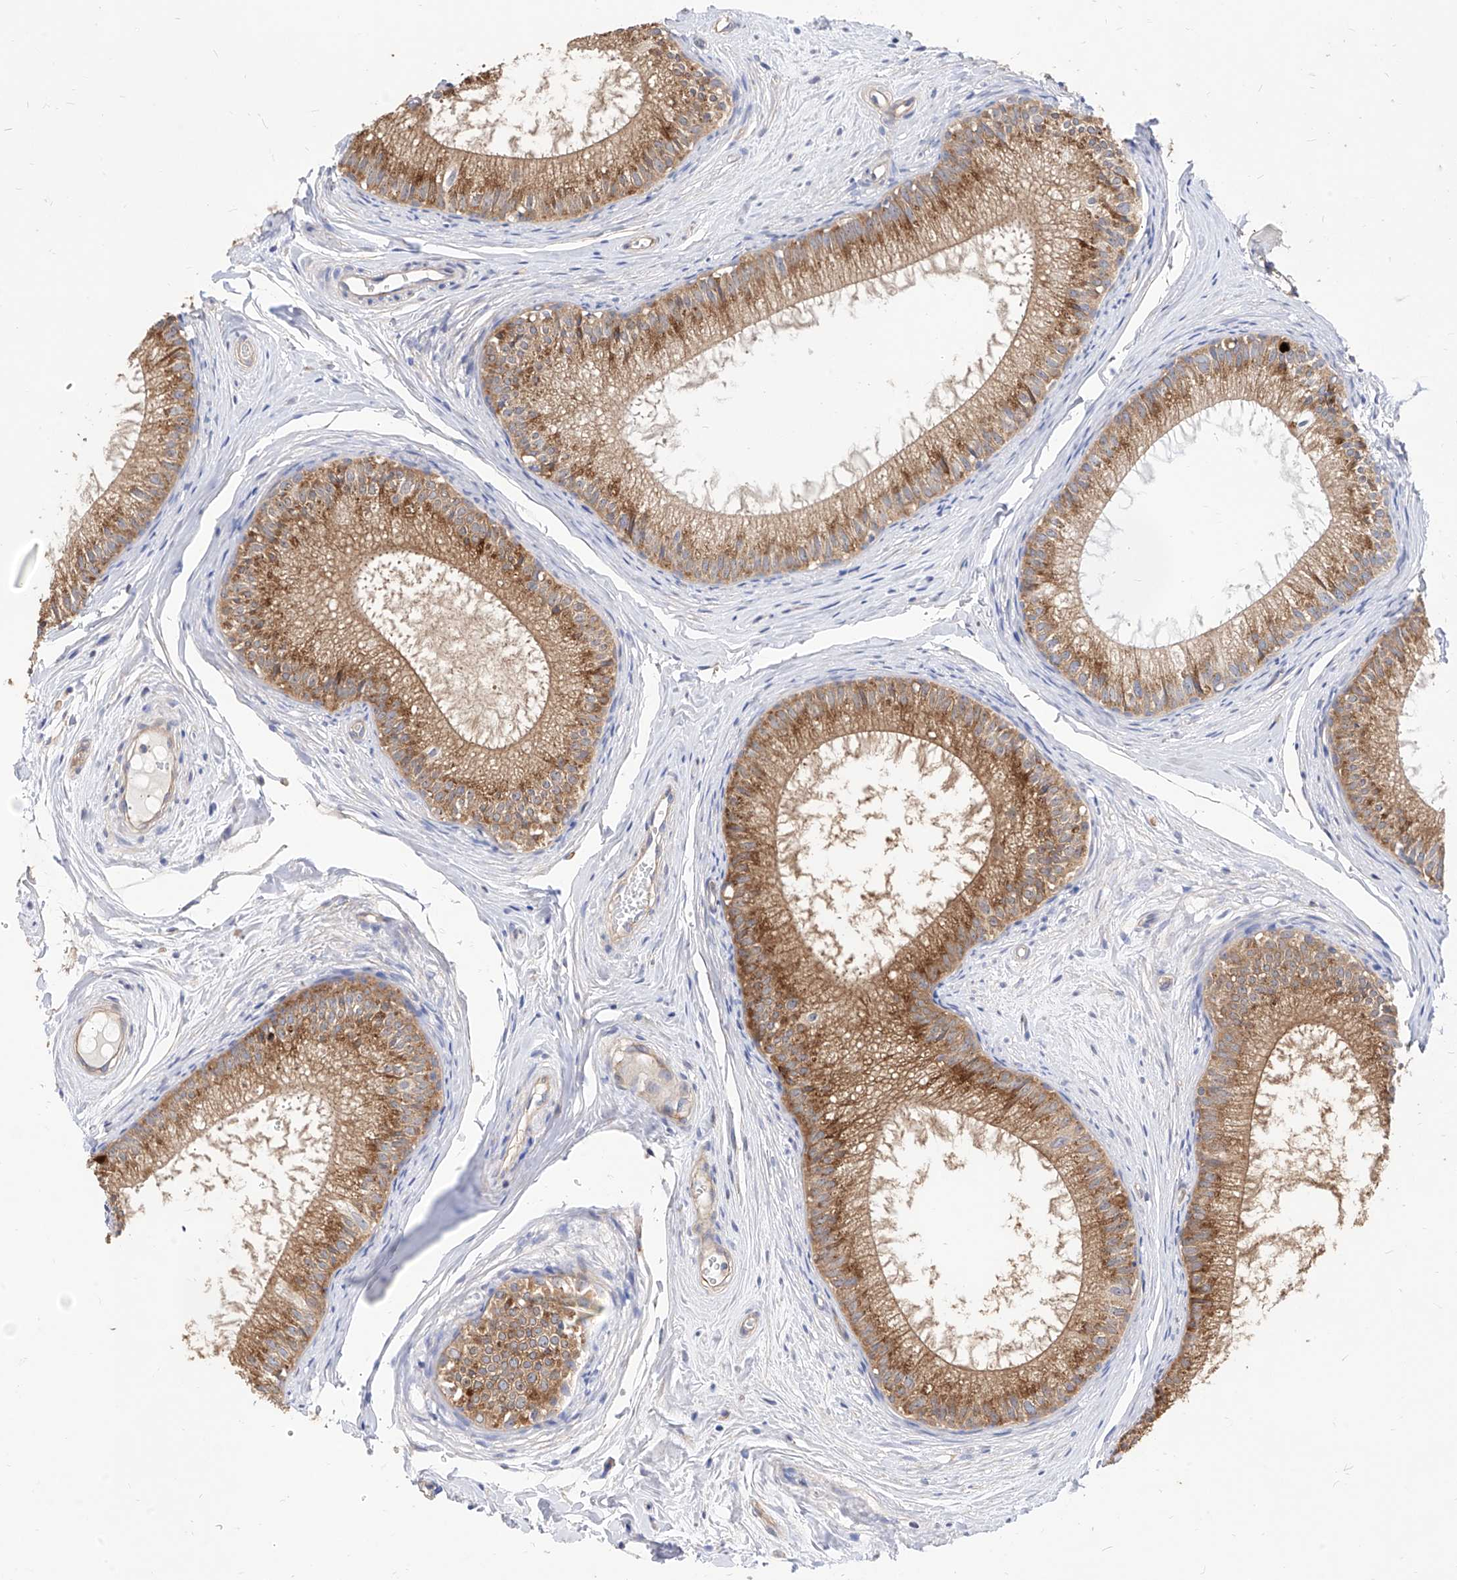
{"staining": {"intensity": "strong", "quantity": ">75%", "location": "cytoplasmic/membranous"}, "tissue": "epididymis", "cell_type": "Glandular cells", "image_type": "normal", "snomed": [{"axis": "morphology", "description": "Normal tissue, NOS"}, {"axis": "topography", "description": "Epididymis"}], "caption": "Human epididymis stained with a brown dye reveals strong cytoplasmic/membranous positive positivity in about >75% of glandular cells.", "gene": "SCGB2A1", "patient": {"sex": "male", "age": 34}}